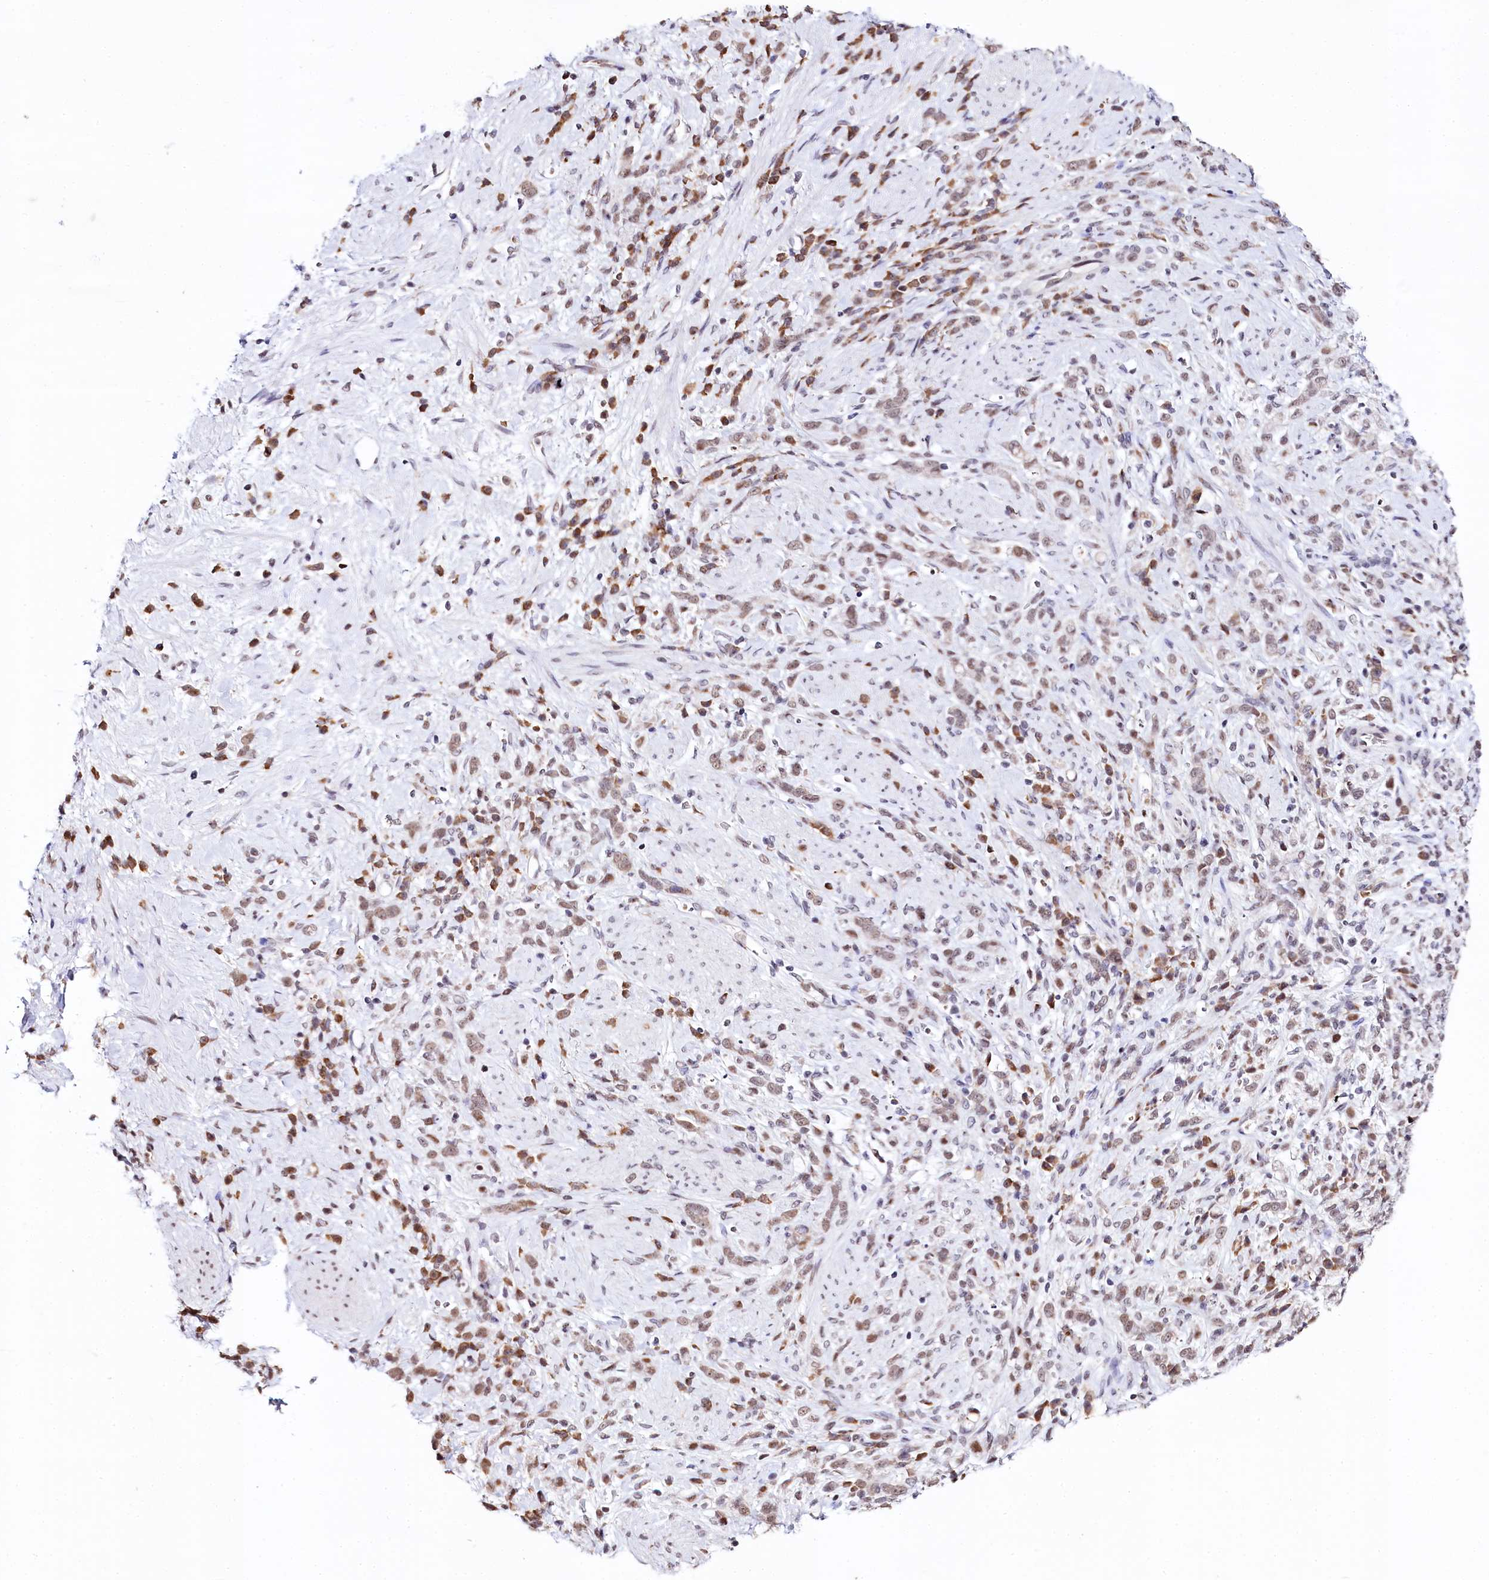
{"staining": {"intensity": "weak", "quantity": "25%-75%", "location": "nuclear"}, "tissue": "stomach cancer", "cell_type": "Tumor cells", "image_type": "cancer", "snomed": [{"axis": "morphology", "description": "Adenocarcinoma, NOS"}, {"axis": "topography", "description": "Stomach"}], "caption": "This is a micrograph of immunohistochemistry staining of adenocarcinoma (stomach), which shows weak expression in the nuclear of tumor cells.", "gene": "SPATS2", "patient": {"sex": "female", "age": 60}}